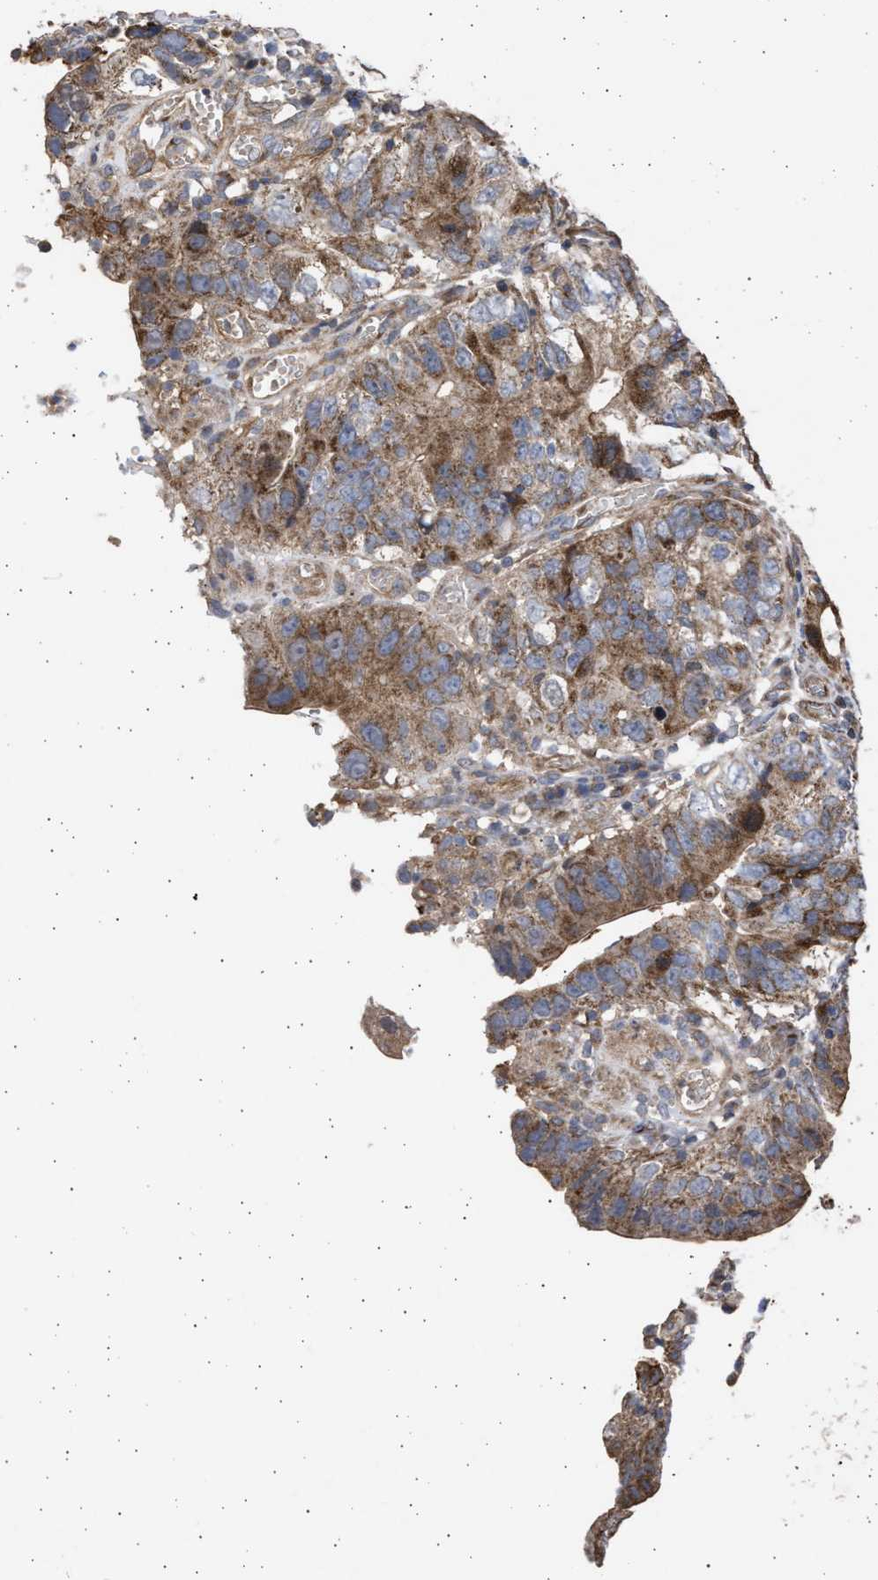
{"staining": {"intensity": "strong", "quantity": ">75%", "location": "cytoplasmic/membranous"}, "tissue": "stomach cancer", "cell_type": "Tumor cells", "image_type": "cancer", "snomed": [{"axis": "morphology", "description": "Adenocarcinoma, NOS"}, {"axis": "topography", "description": "Stomach"}], "caption": "About >75% of tumor cells in stomach adenocarcinoma display strong cytoplasmic/membranous protein staining as visualized by brown immunohistochemical staining.", "gene": "TTC19", "patient": {"sex": "male", "age": 59}}